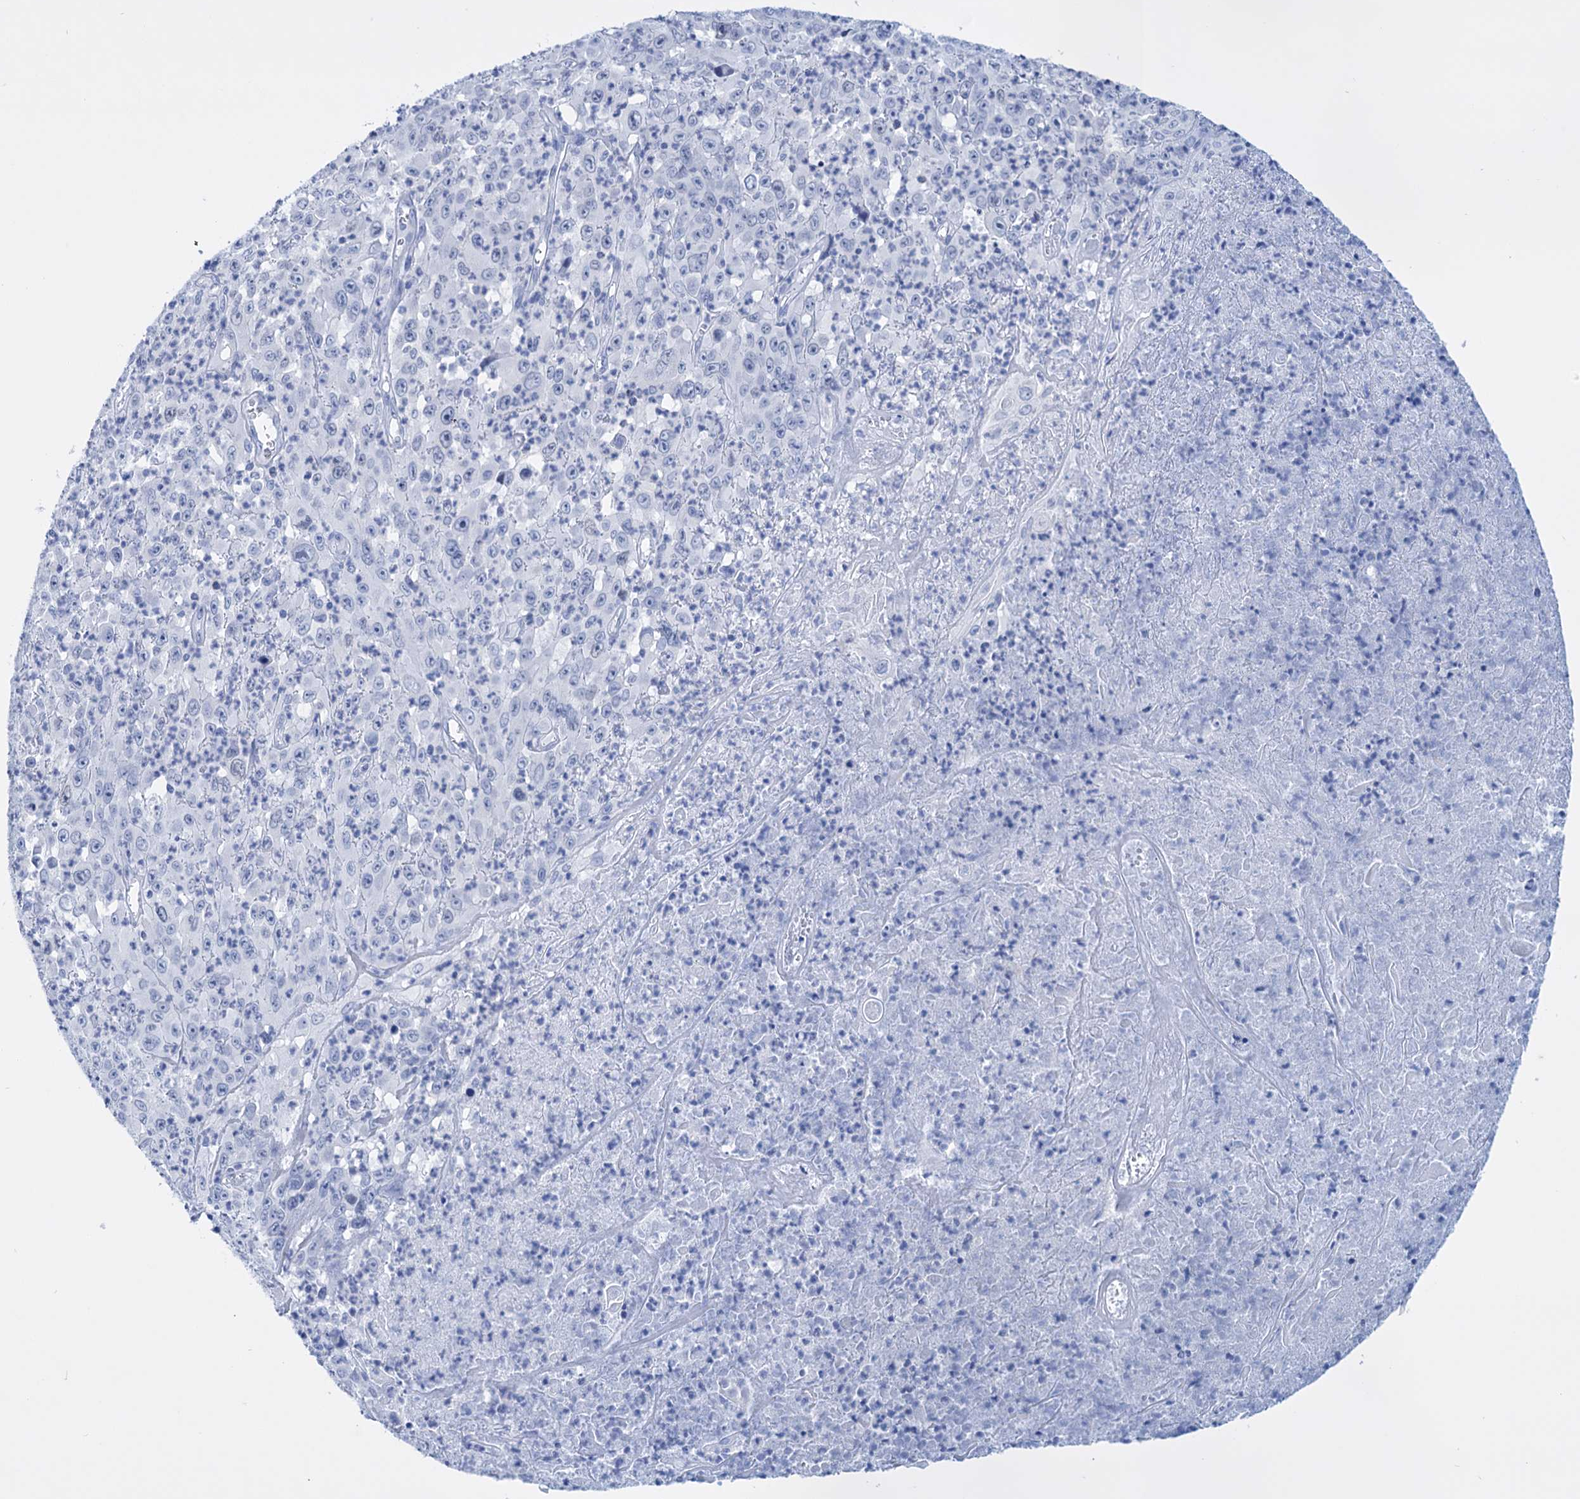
{"staining": {"intensity": "negative", "quantity": "none", "location": "none"}, "tissue": "melanoma", "cell_type": "Tumor cells", "image_type": "cancer", "snomed": [{"axis": "morphology", "description": "Malignant melanoma, Metastatic site"}, {"axis": "topography", "description": "Brain"}], "caption": "The immunohistochemistry image has no significant expression in tumor cells of melanoma tissue.", "gene": "FBXW12", "patient": {"sex": "female", "age": 53}}